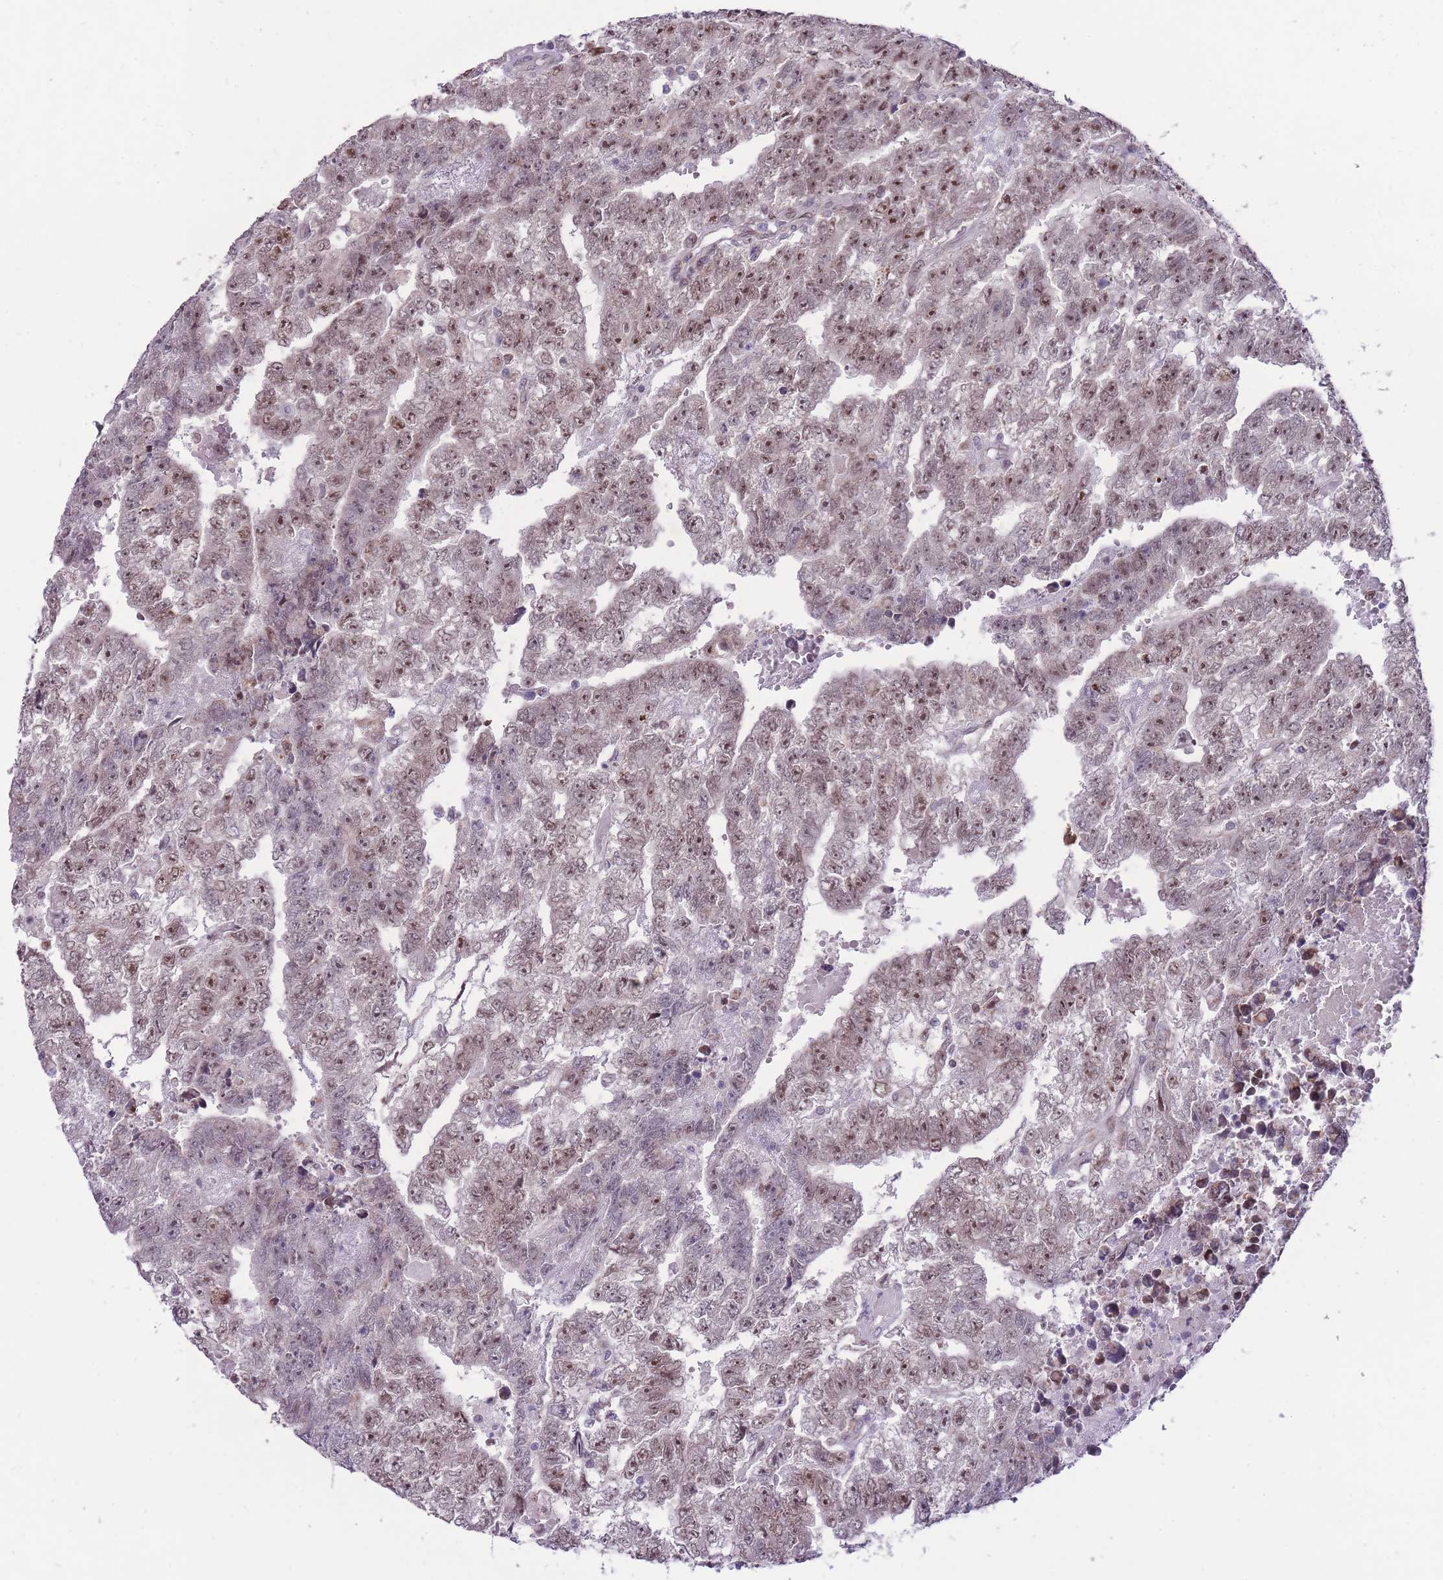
{"staining": {"intensity": "moderate", "quantity": "25%-75%", "location": "nuclear"}, "tissue": "testis cancer", "cell_type": "Tumor cells", "image_type": "cancer", "snomed": [{"axis": "morphology", "description": "Carcinoma, Embryonal, NOS"}, {"axis": "topography", "description": "Testis"}], "caption": "Moderate nuclear positivity for a protein is appreciated in about 25%-75% of tumor cells of testis cancer (embryonal carcinoma) using IHC.", "gene": "MCIDAS", "patient": {"sex": "male", "age": 25}}